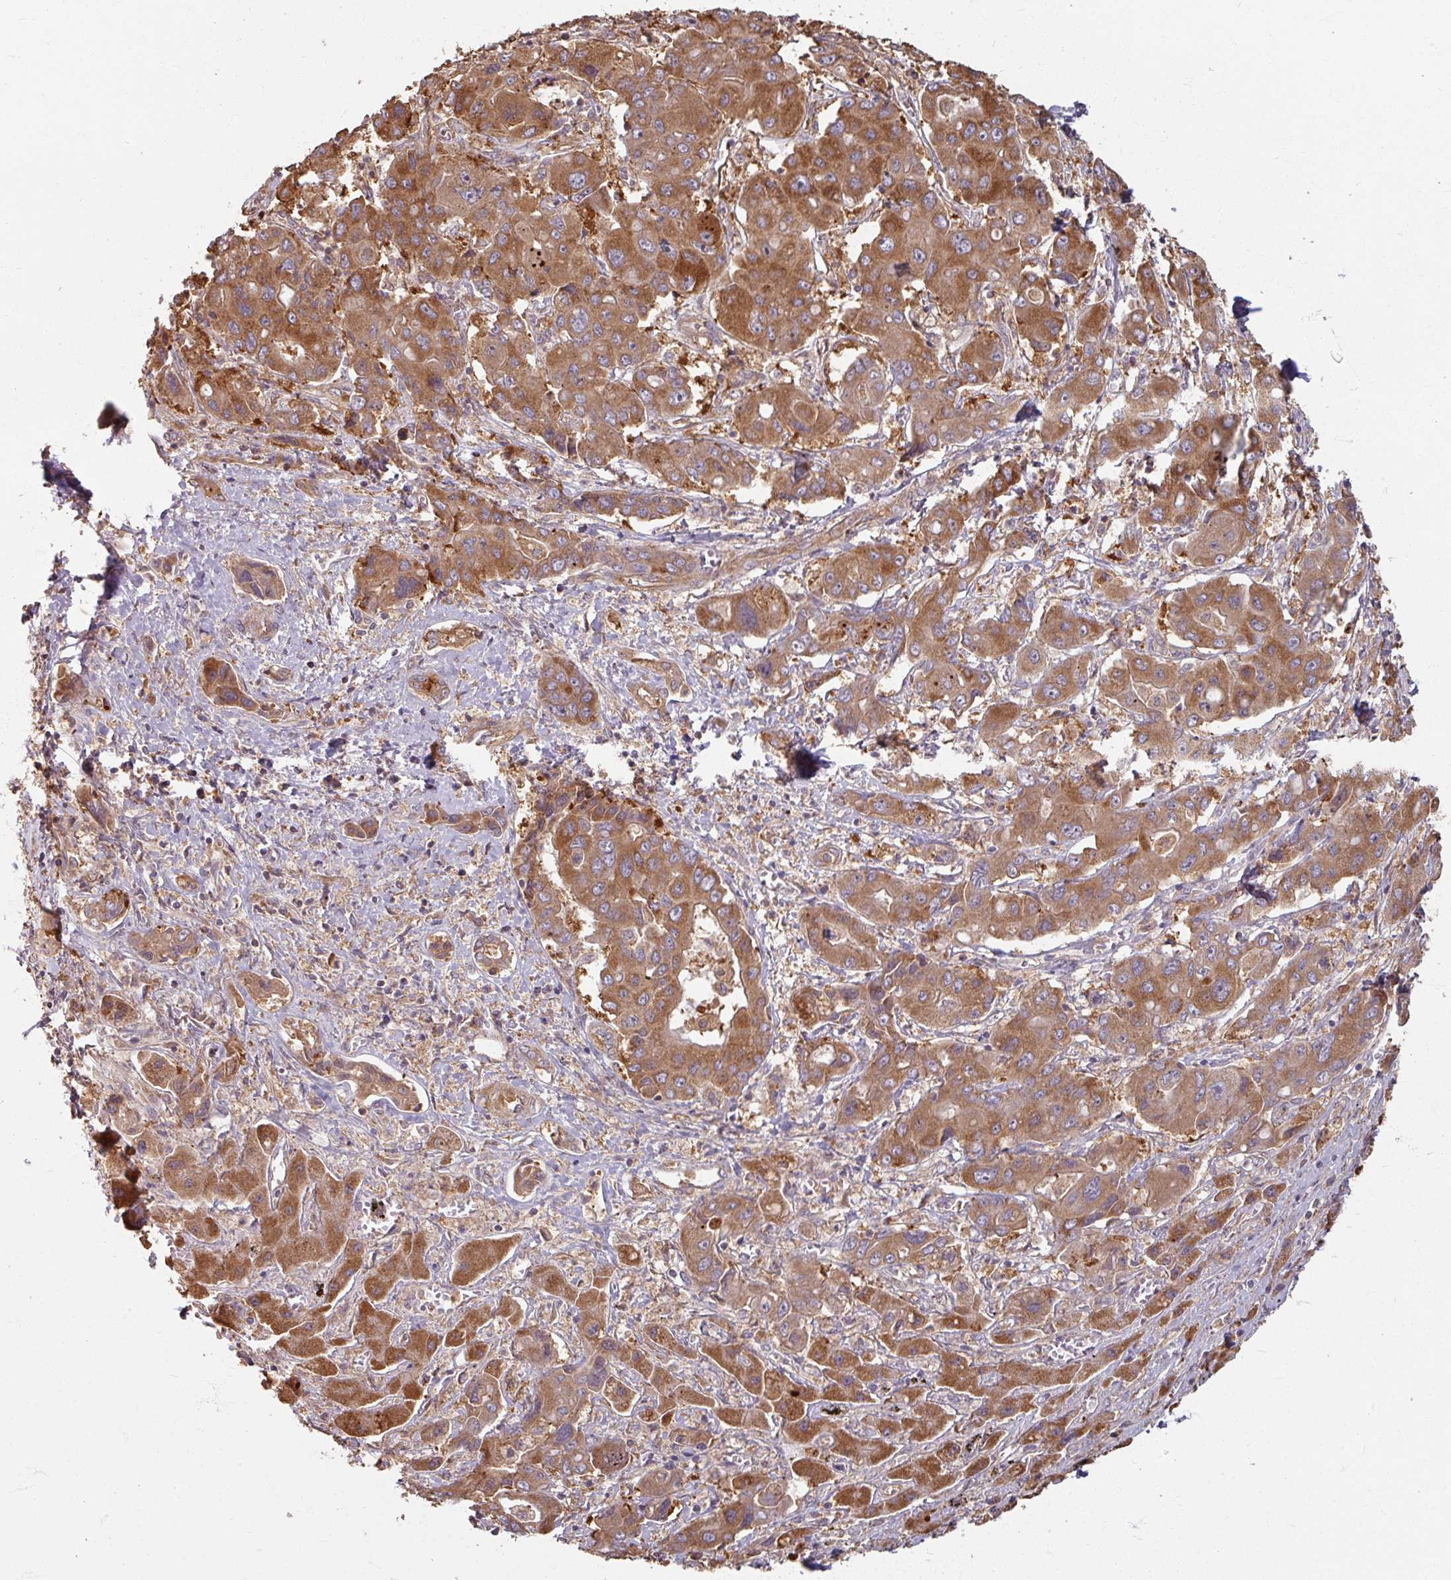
{"staining": {"intensity": "moderate", "quantity": ">75%", "location": "cytoplasmic/membranous"}, "tissue": "liver cancer", "cell_type": "Tumor cells", "image_type": "cancer", "snomed": [{"axis": "morphology", "description": "Cholangiocarcinoma"}, {"axis": "topography", "description": "Liver"}], "caption": "Human liver cancer (cholangiocarcinoma) stained with a brown dye demonstrates moderate cytoplasmic/membranous positive expression in approximately >75% of tumor cells.", "gene": "CCDC68", "patient": {"sex": "male", "age": 67}}